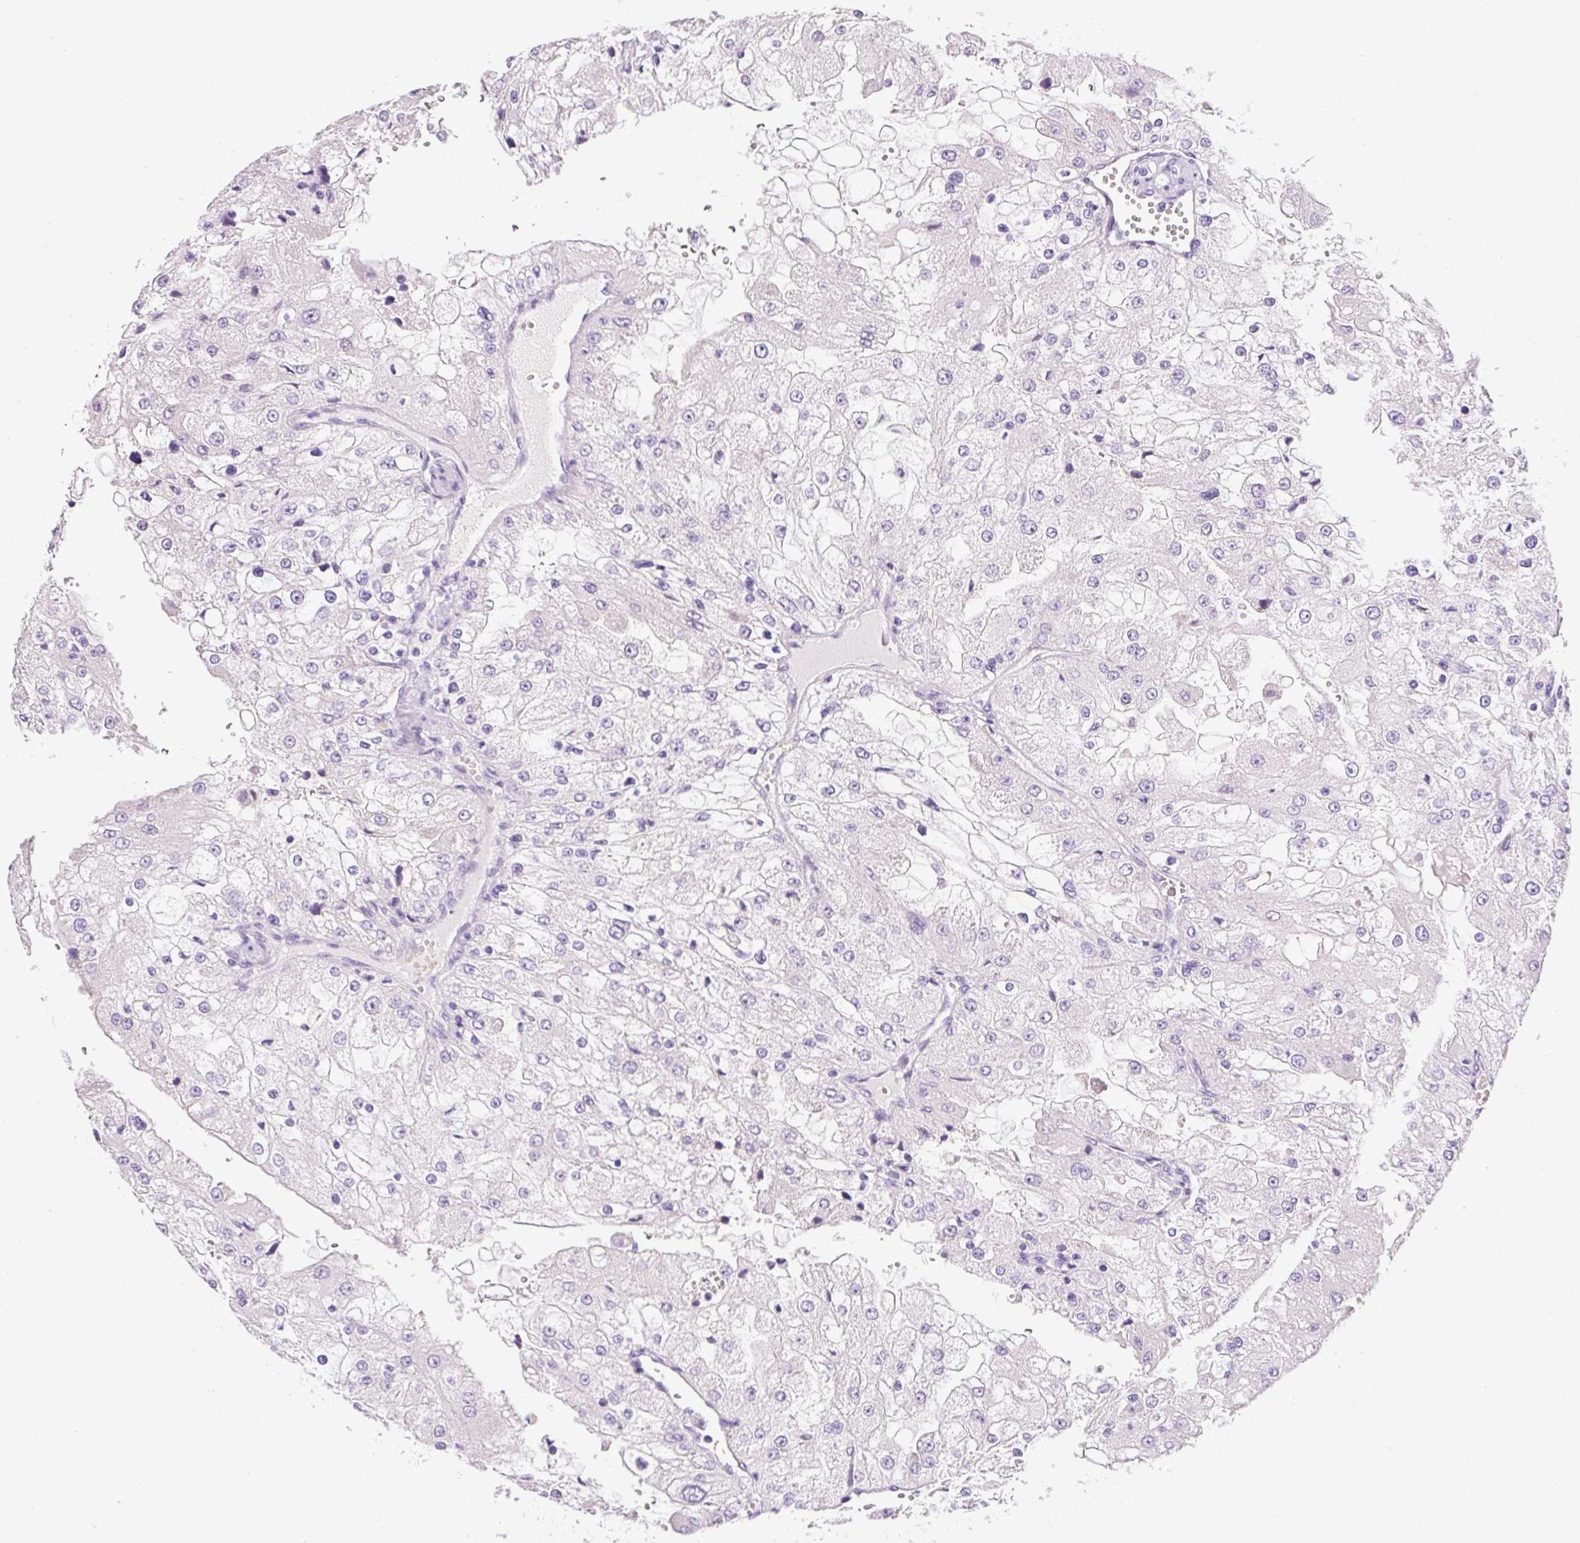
{"staining": {"intensity": "negative", "quantity": "none", "location": "none"}, "tissue": "renal cancer", "cell_type": "Tumor cells", "image_type": "cancer", "snomed": [{"axis": "morphology", "description": "Adenocarcinoma, NOS"}, {"axis": "topography", "description": "Kidney"}], "caption": "The image shows no significant staining in tumor cells of renal cancer. The staining was performed using DAB to visualize the protein expression in brown, while the nuclei were stained in blue with hematoxylin (Magnification: 20x).", "gene": "LHFPL5", "patient": {"sex": "female", "age": 74}}